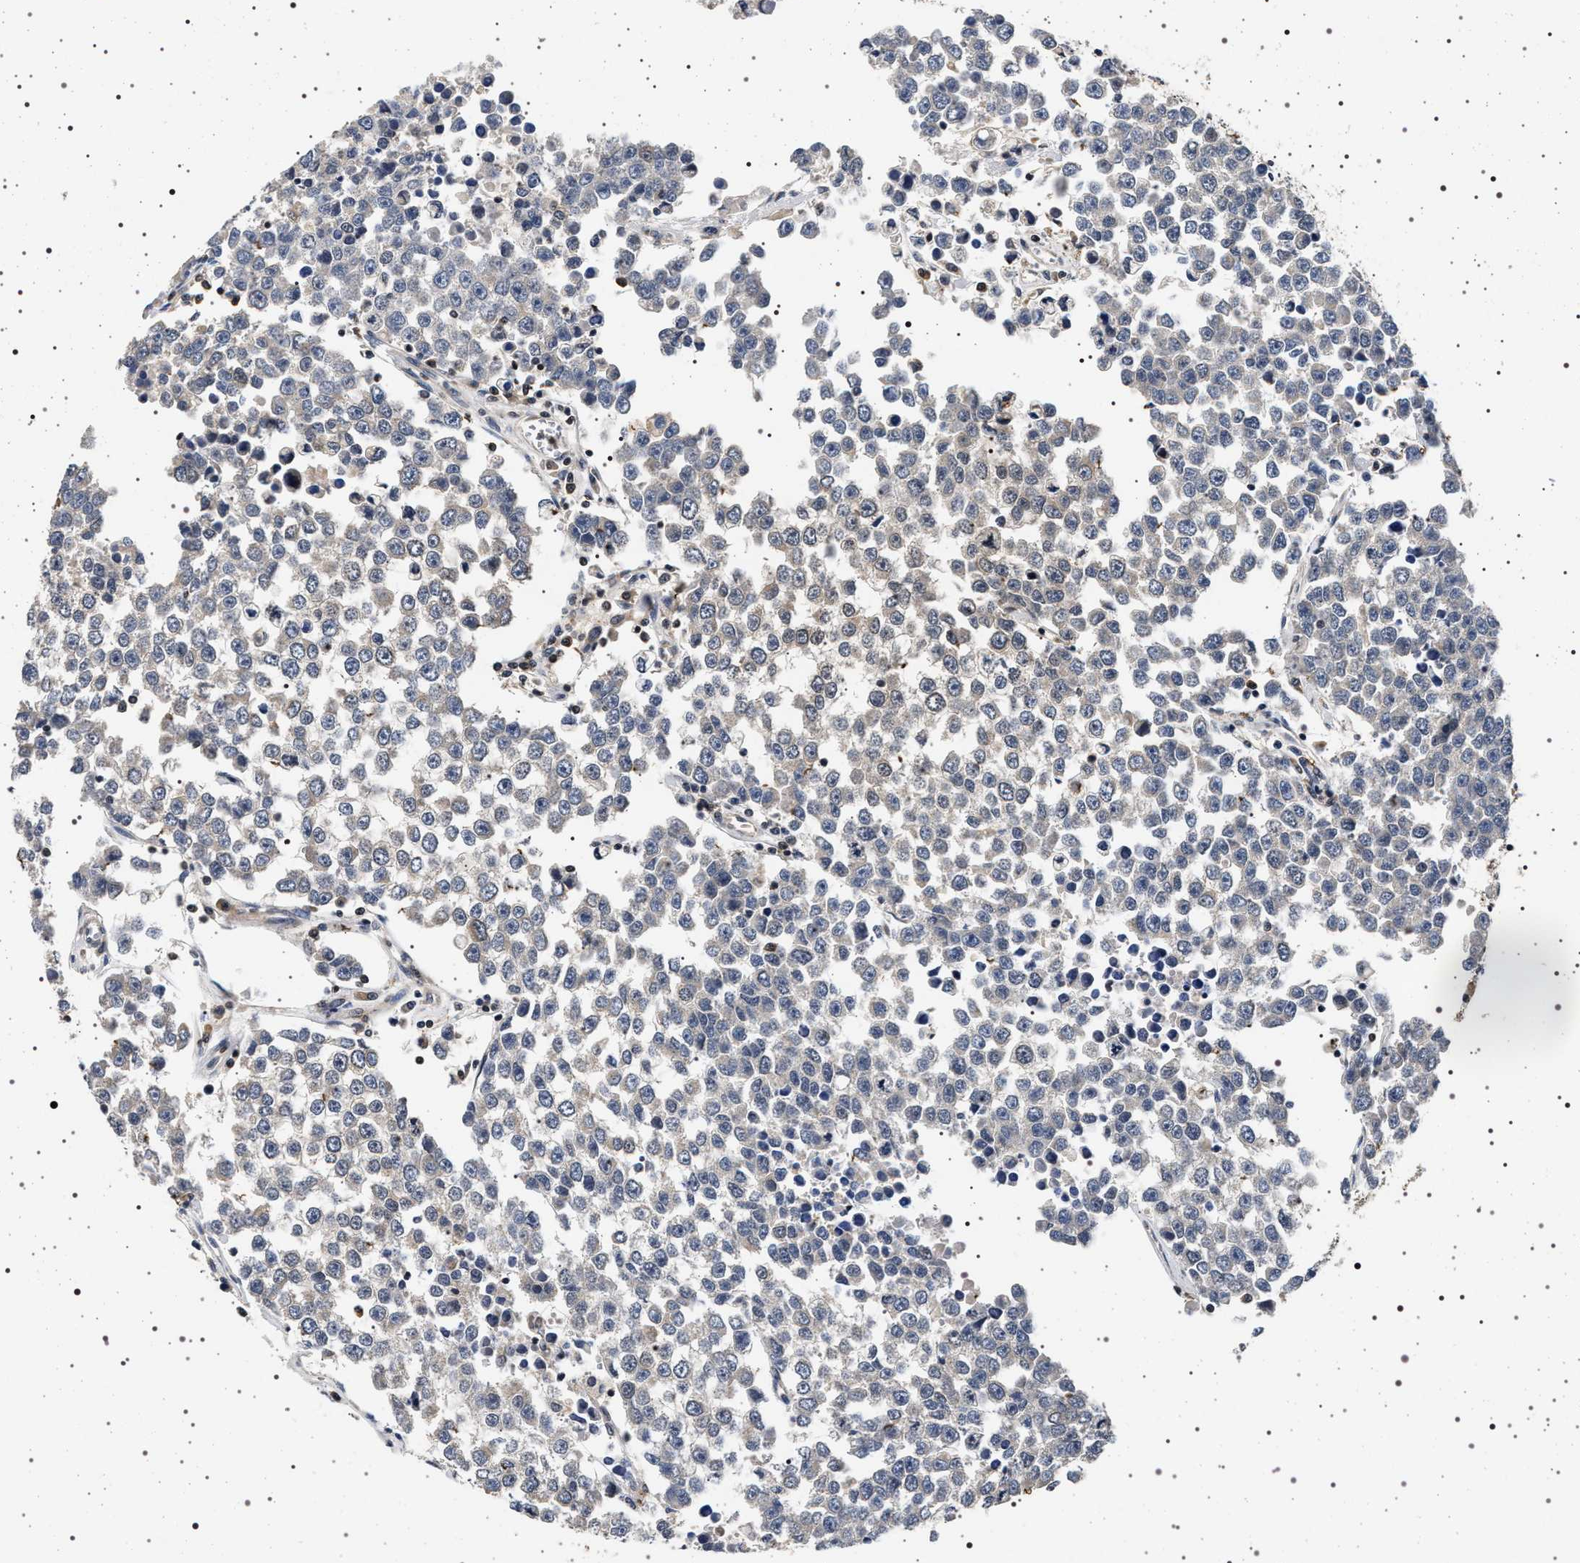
{"staining": {"intensity": "negative", "quantity": "none", "location": "none"}, "tissue": "testis cancer", "cell_type": "Tumor cells", "image_type": "cancer", "snomed": [{"axis": "morphology", "description": "Seminoma, NOS"}, {"axis": "morphology", "description": "Carcinoma, Embryonal, NOS"}, {"axis": "topography", "description": "Testis"}], "caption": "Immunohistochemical staining of human testis cancer demonstrates no significant staining in tumor cells.", "gene": "CDKN1B", "patient": {"sex": "male", "age": 52}}